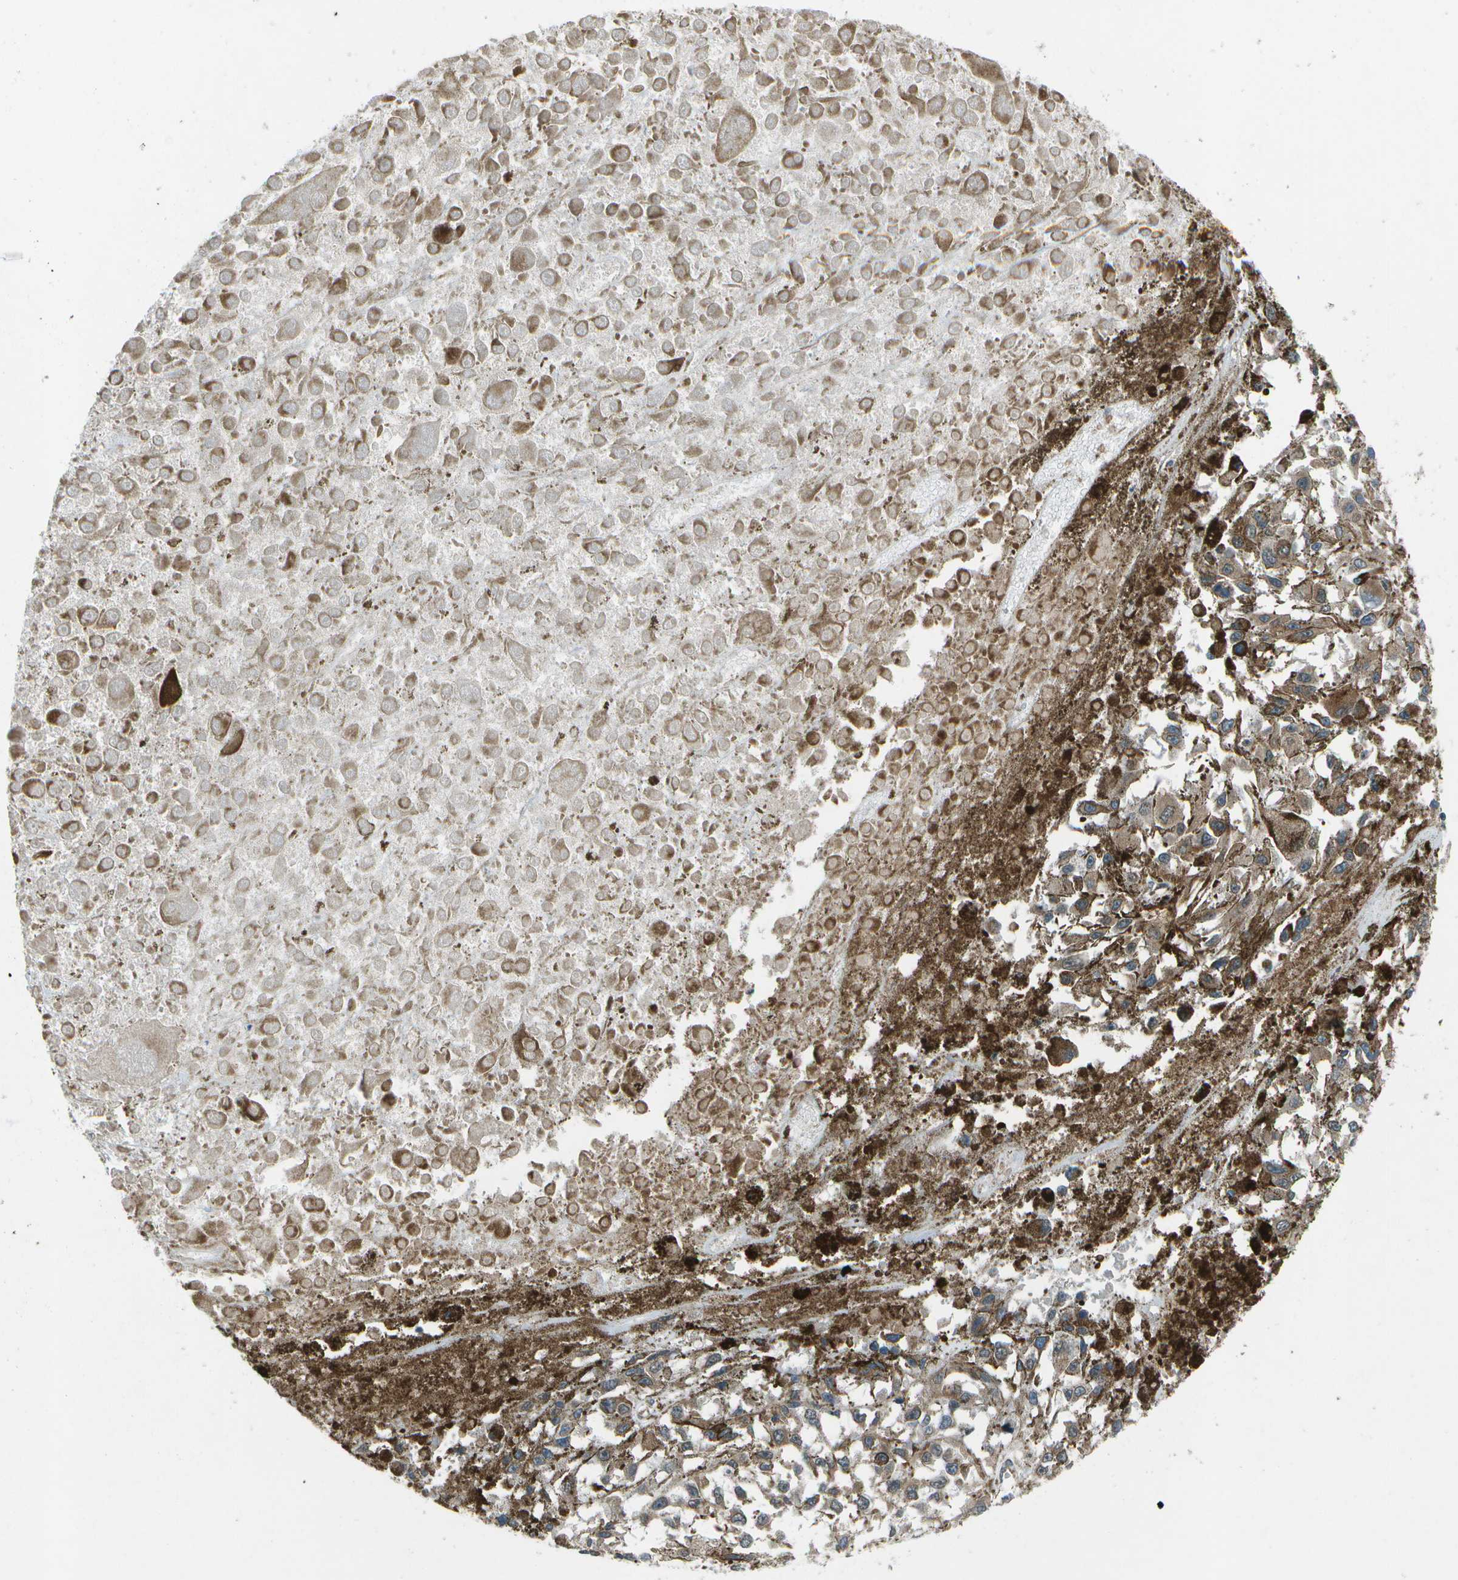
{"staining": {"intensity": "moderate", "quantity": ">75%", "location": "cytoplasmic/membranous"}, "tissue": "melanoma", "cell_type": "Tumor cells", "image_type": "cancer", "snomed": [{"axis": "morphology", "description": "Malignant melanoma, Metastatic site"}, {"axis": "topography", "description": "Lymph node"}], "caption": "High-magnification brightfield microscopy of melanoma stained with DAB (brown) and counterstained with hematoxylin (blue). tumor cells exhibit moderate cytoplasmic/membranous staining is present in approximately>75% of cells. (DAB (3,3'-diaminobenzidine) IHC, brown staining for protein, blue staining for nuclei).", "gene": "EIF2AK1", "patient": {"sex": "male", "age": 59}}